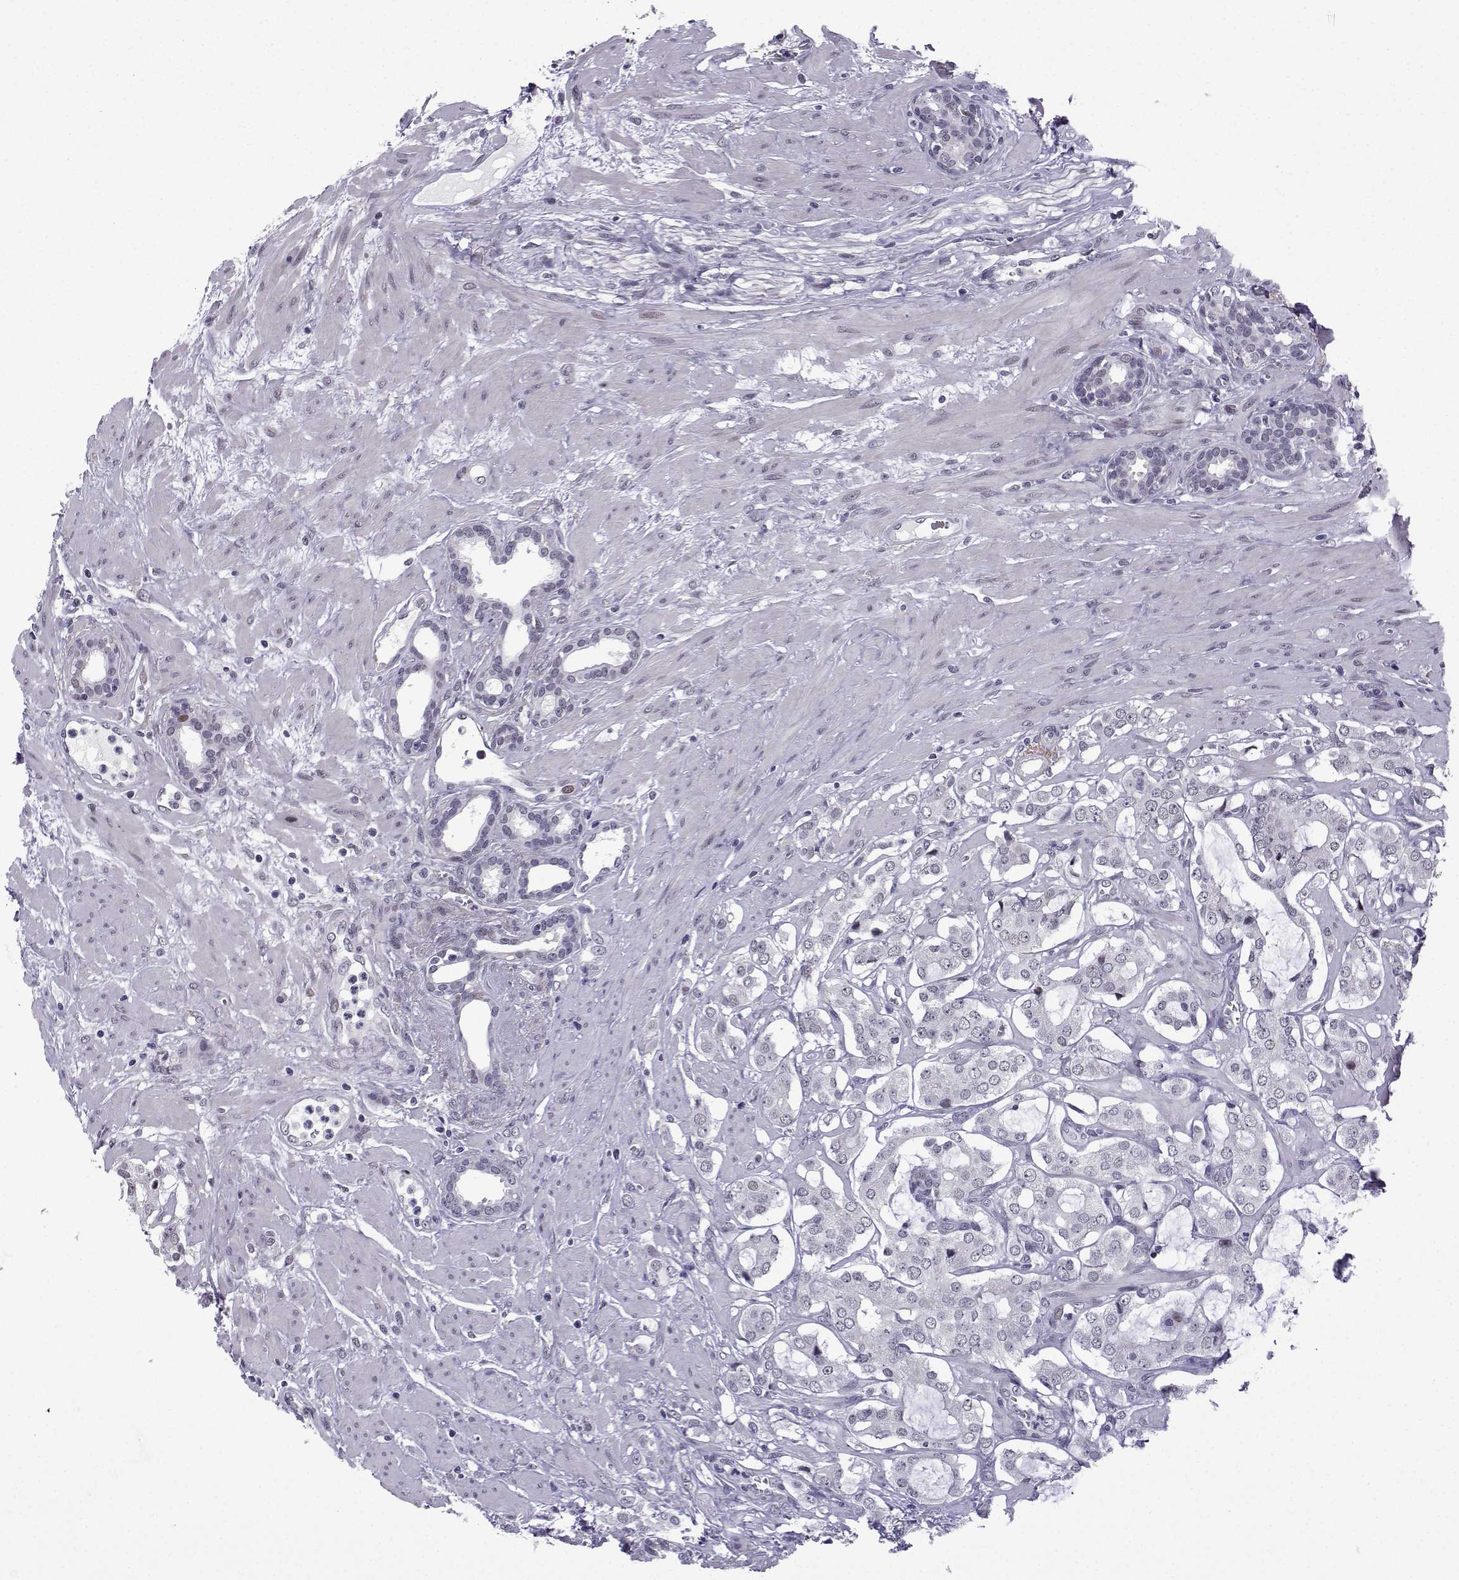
{"staining": {"intensity": "negative", "quantity": "none", "location": "none"}, "tissue": "prostate cancer", "cell_type": "Tumor cells", "image_type": "cancer", "snomed": [{"axis": "morphology", "description": "Adenocarcinoma, NOS"}, {"axis": "topography", "description": "Prostate"}], "caption": "Immunohistochemistry photomicrograph of neoplastic tissue: human prostate cancer (adenocarcinoma) stained with DAB demonstrates no significant protein expression in tumor cells.", "gene": "FGF3", "patient": {"sex": "male", "age": 66}}